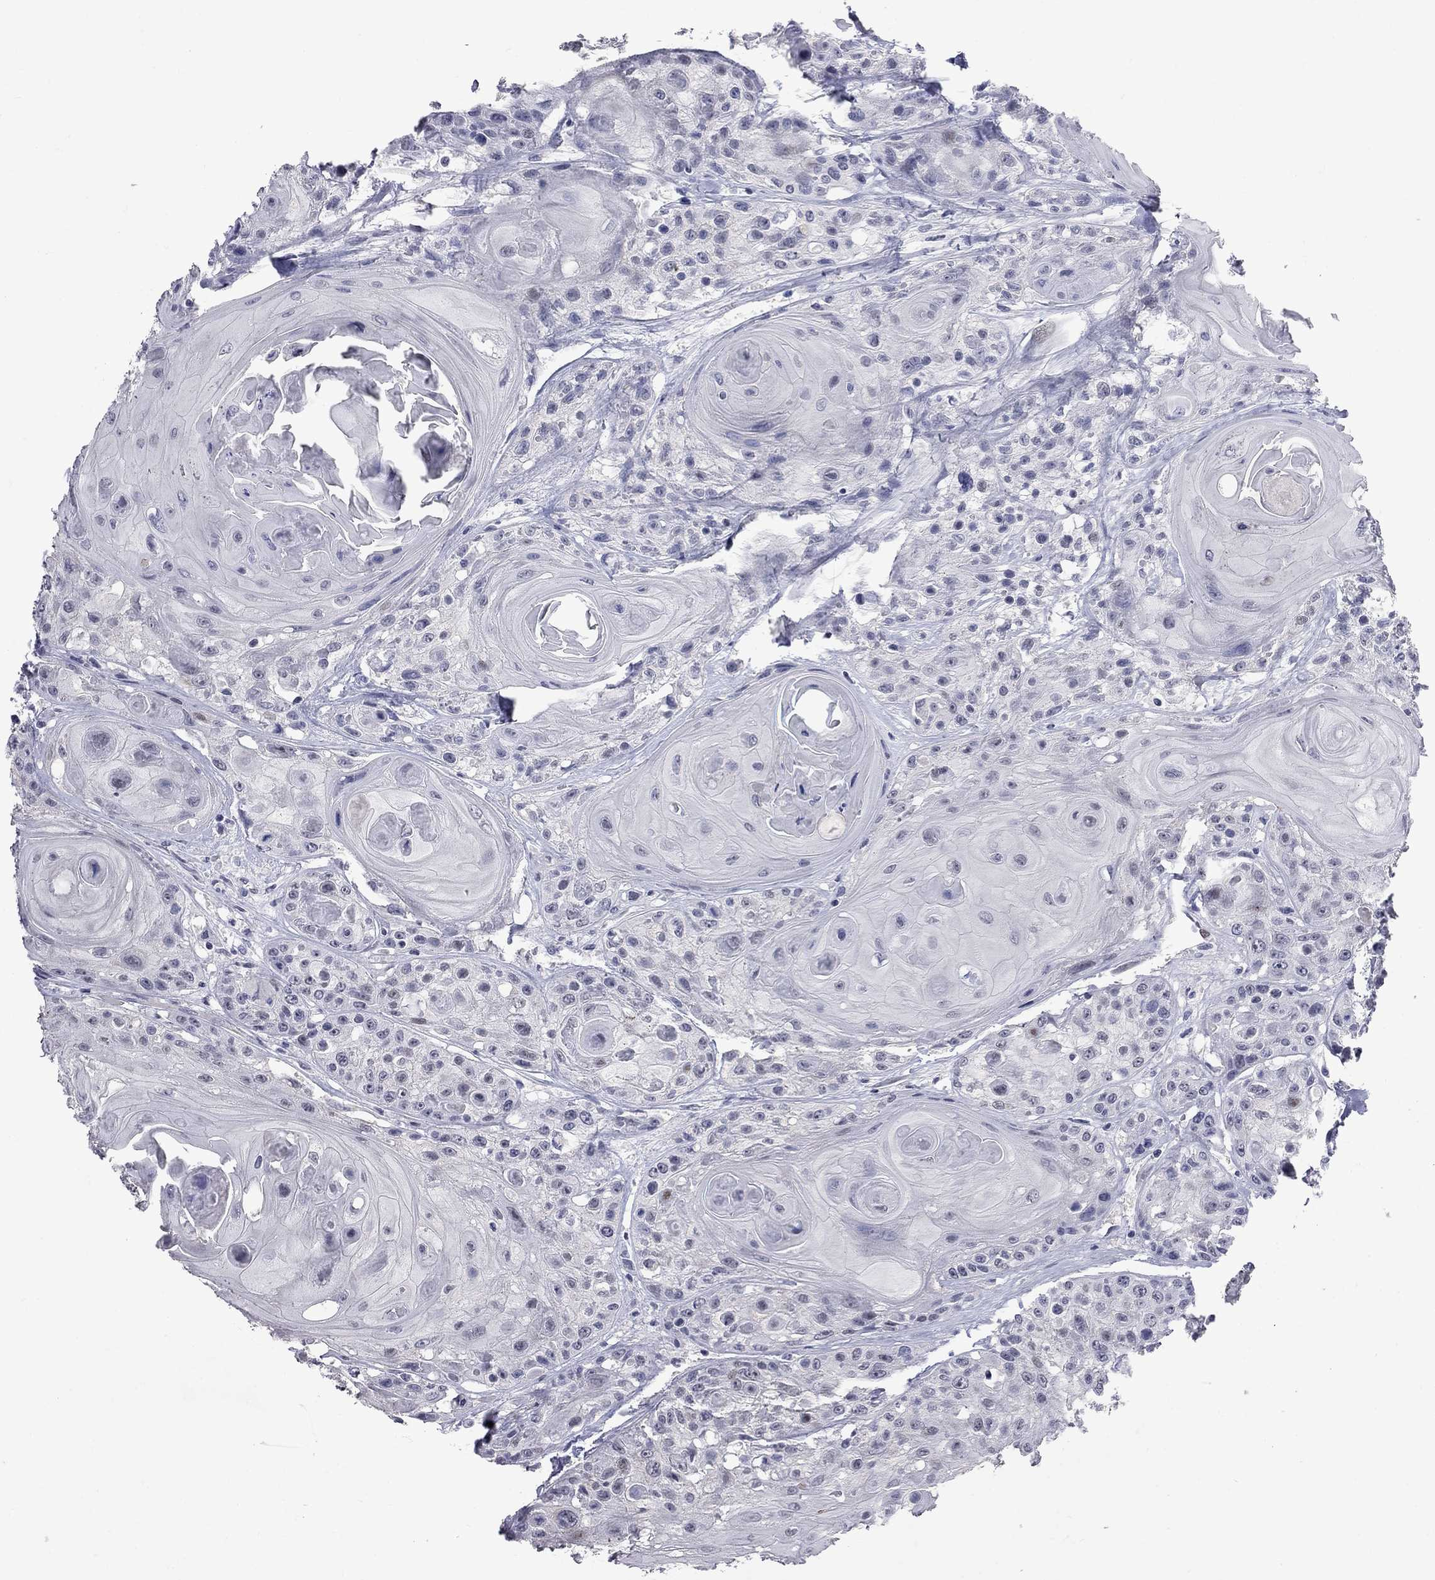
{"staining": {"intensity": "negative", "quantity": "none", "location": "none"}, "tissue": "head and neck cancer", "cell_type": "Tumor cells", "image_type": "cancer", "snomed": [{"axis": "morphology", "description": "Squamous cell carcinoma, NOS"}, {"axis": "topography", "description": "Head-Neck"}], "caption": "There is no significant positivity in tumor cells of squamous cell carcinoma (head and neck).", "gene": "ZNF154", "patient": {"sex": "female", "age": 59}}